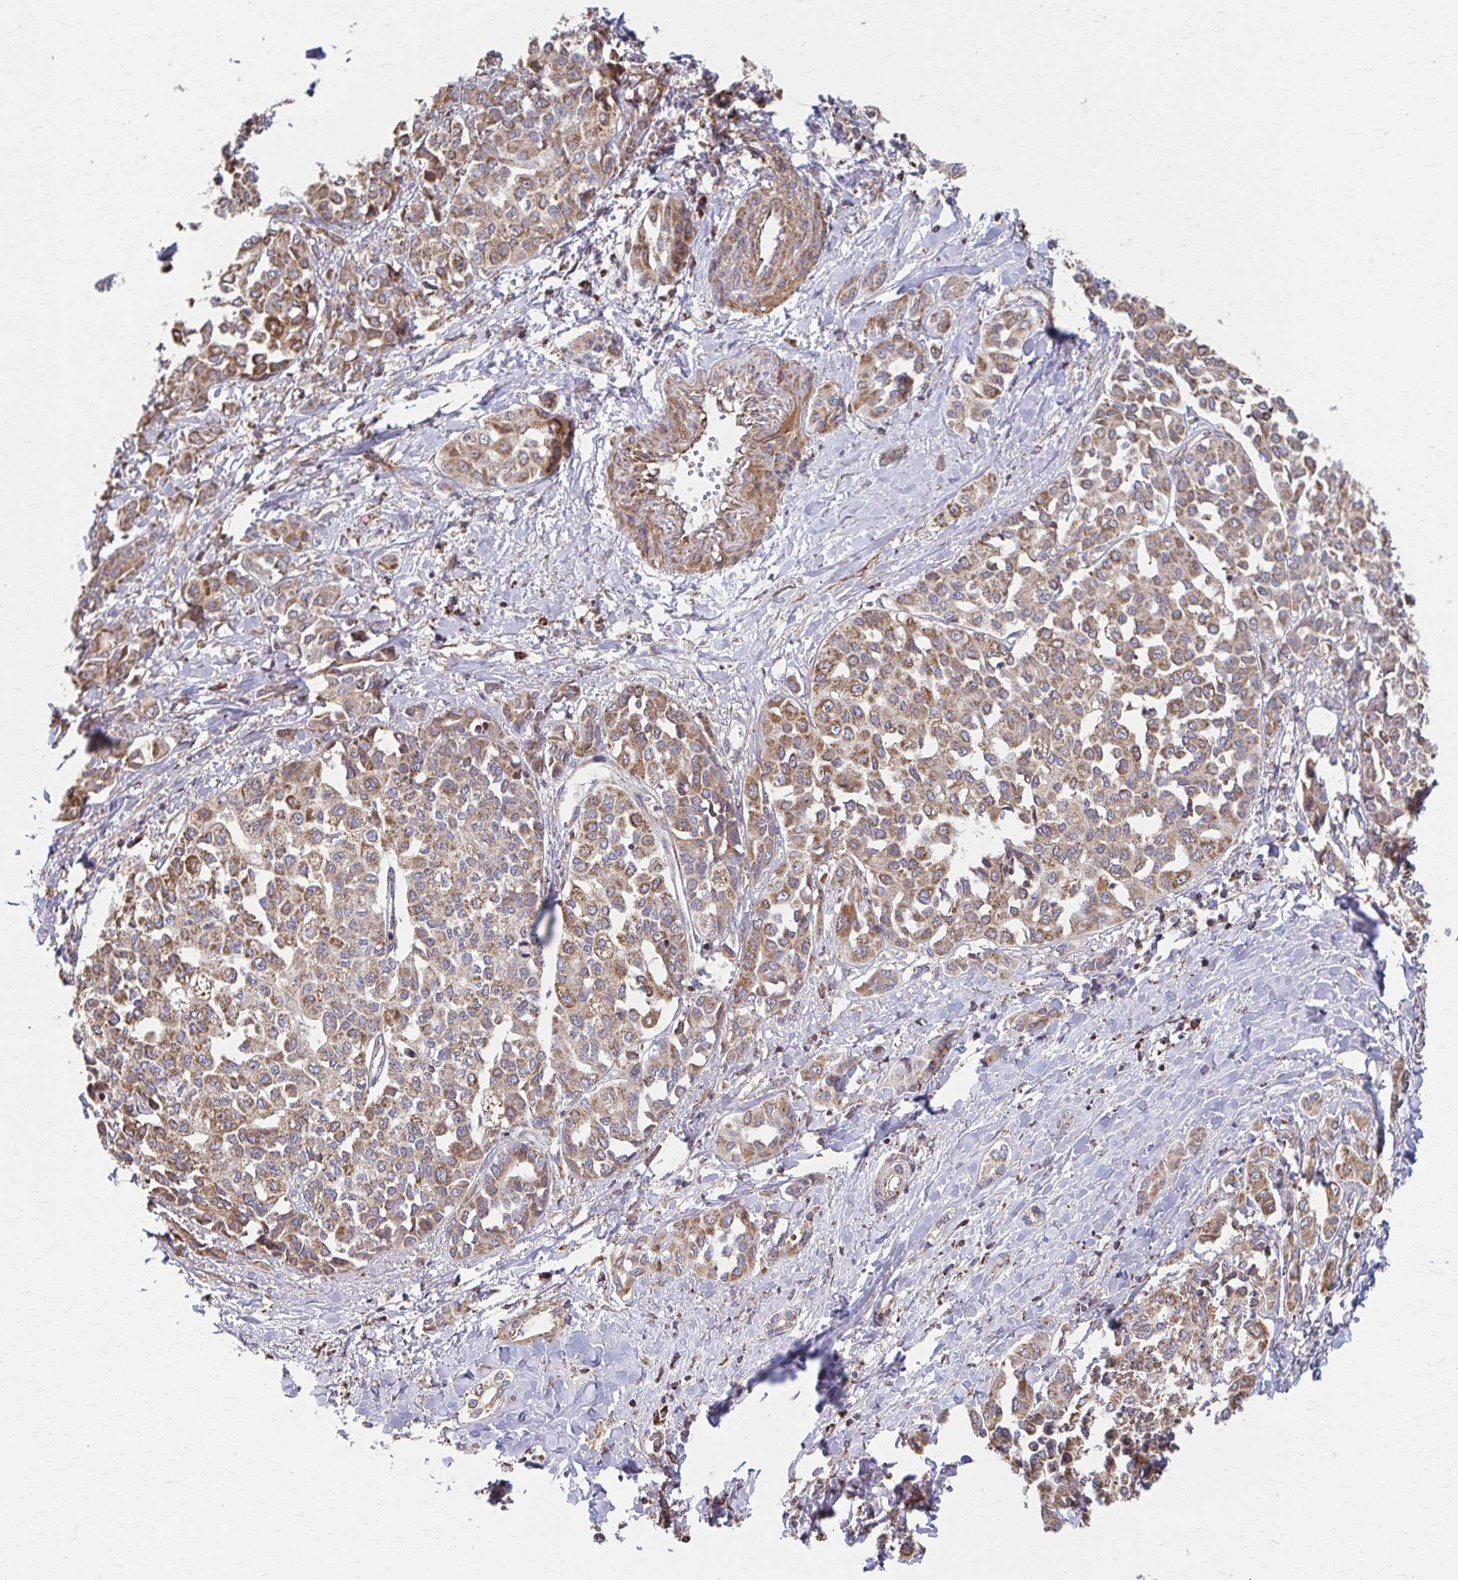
{"staining": {"intensity": "moderate", "quantity": ">75%", "location": "cytoplasmic/membranous"}, "tissue": "liver cancer", "cell_type": "Tumor cells", "image_type": "cancer", "snomed": [{"axis": "morphology", "description": "Cholangiocarcinoma"}, {"axis": "topography", "description": "Liver"}], "caption": "Human liver cancer stained with a protein marker shows moderate staining in tumor cells.", "gene": "KLHL34", "patient": {"sex": "female", "age": 77}}